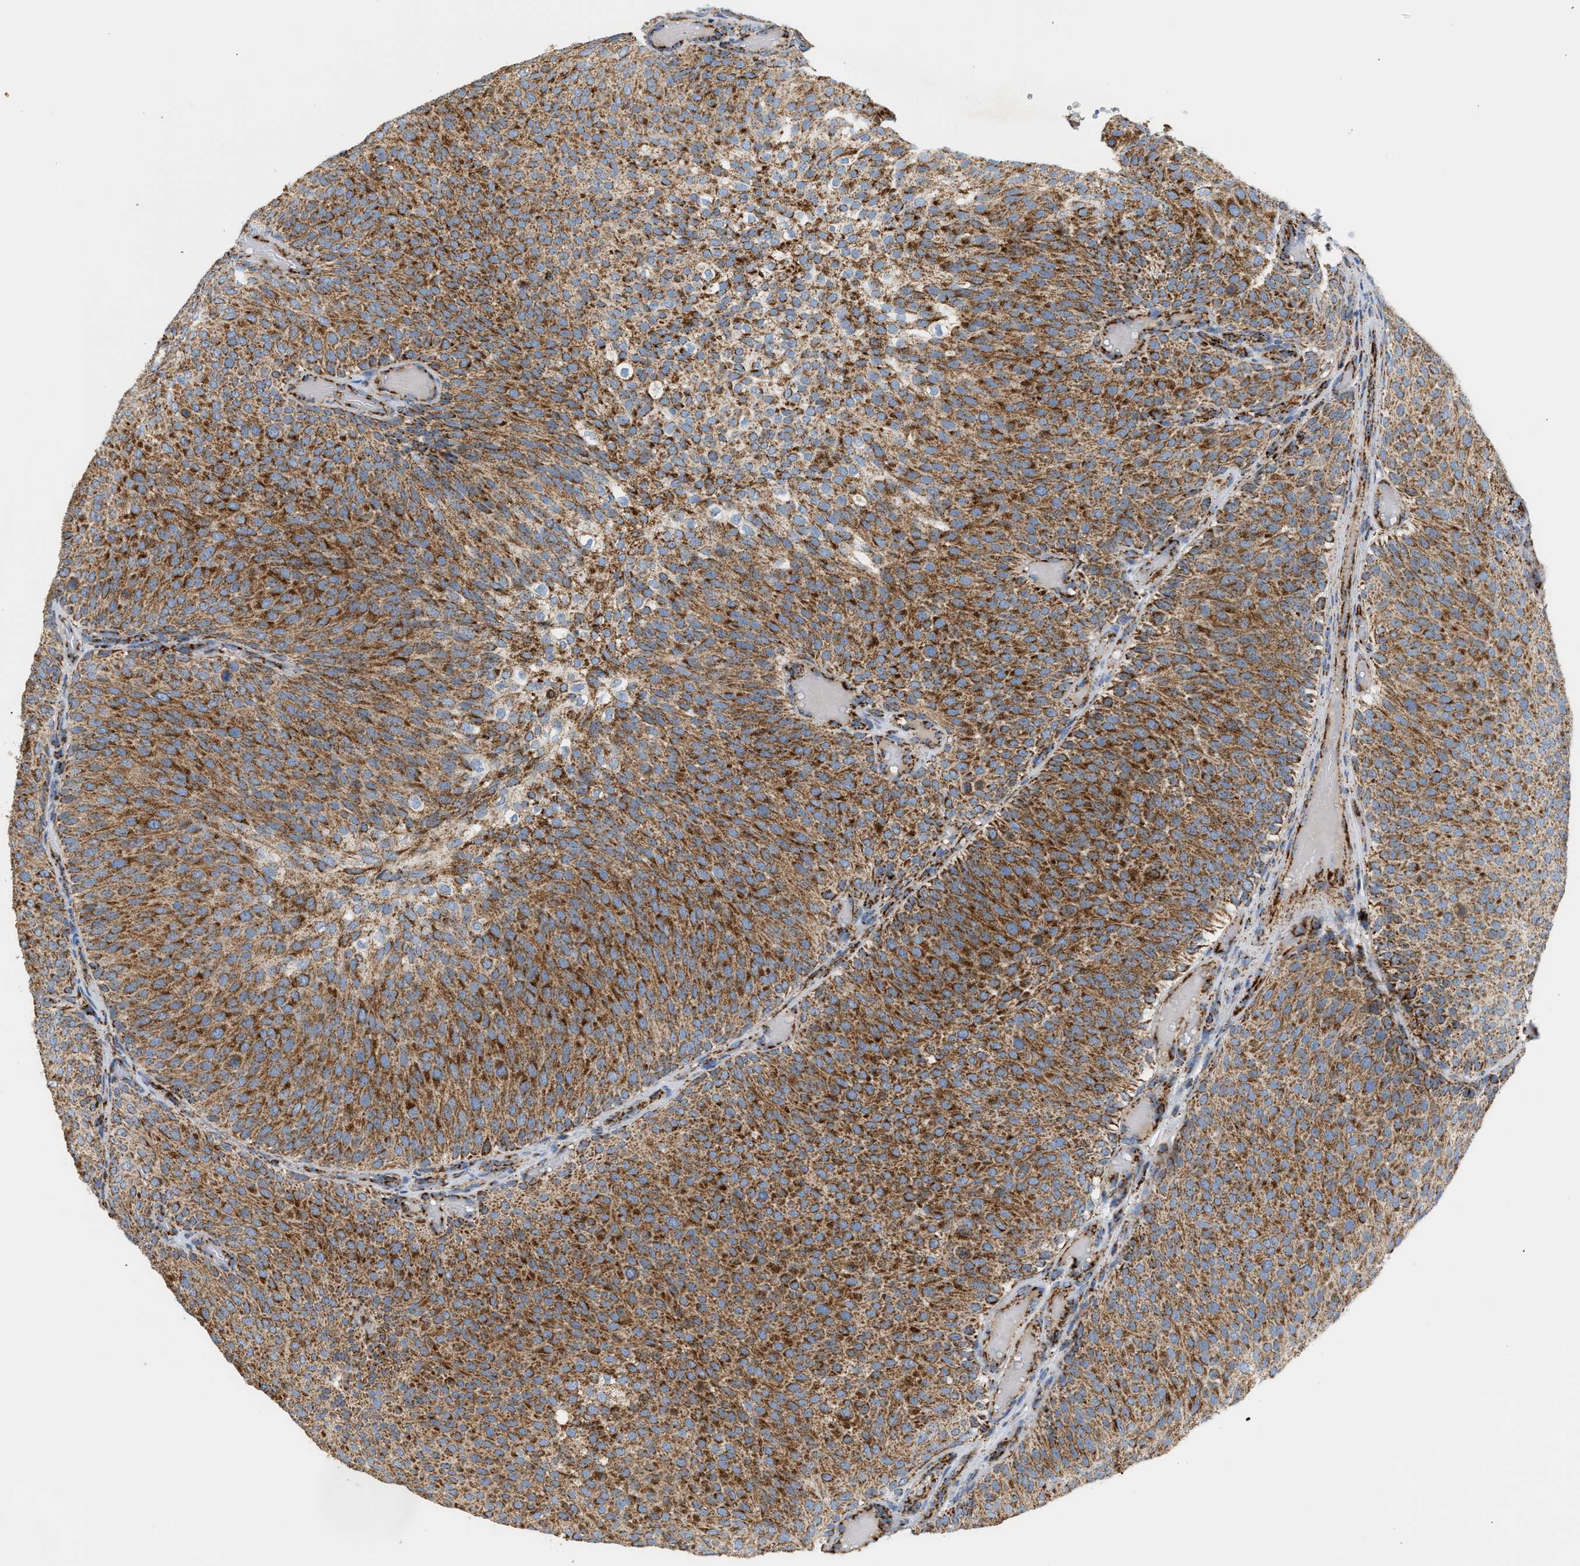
{"staining": {"intensity": "moderate", "quantity": ">75%", "location": "cytoplasmic/membranous"}, "tissue": "urothelial cancer", "cell_type": "Tumor cells", "image_type": "cancer", "snomed": [{"axis": "morphology", "description": "Urothelial carcinoma, Low grade"}, {"axis": "topography", "description": "Urinary bladder"}], "caption": "Urothelial carcinoma (low-grade) stained with IHC displays moderate cytoplasmic/membranous positivity in about >75% of tumor cells.", "gene": "OGDH", "patient": {"sex": "male", "age": 78}}